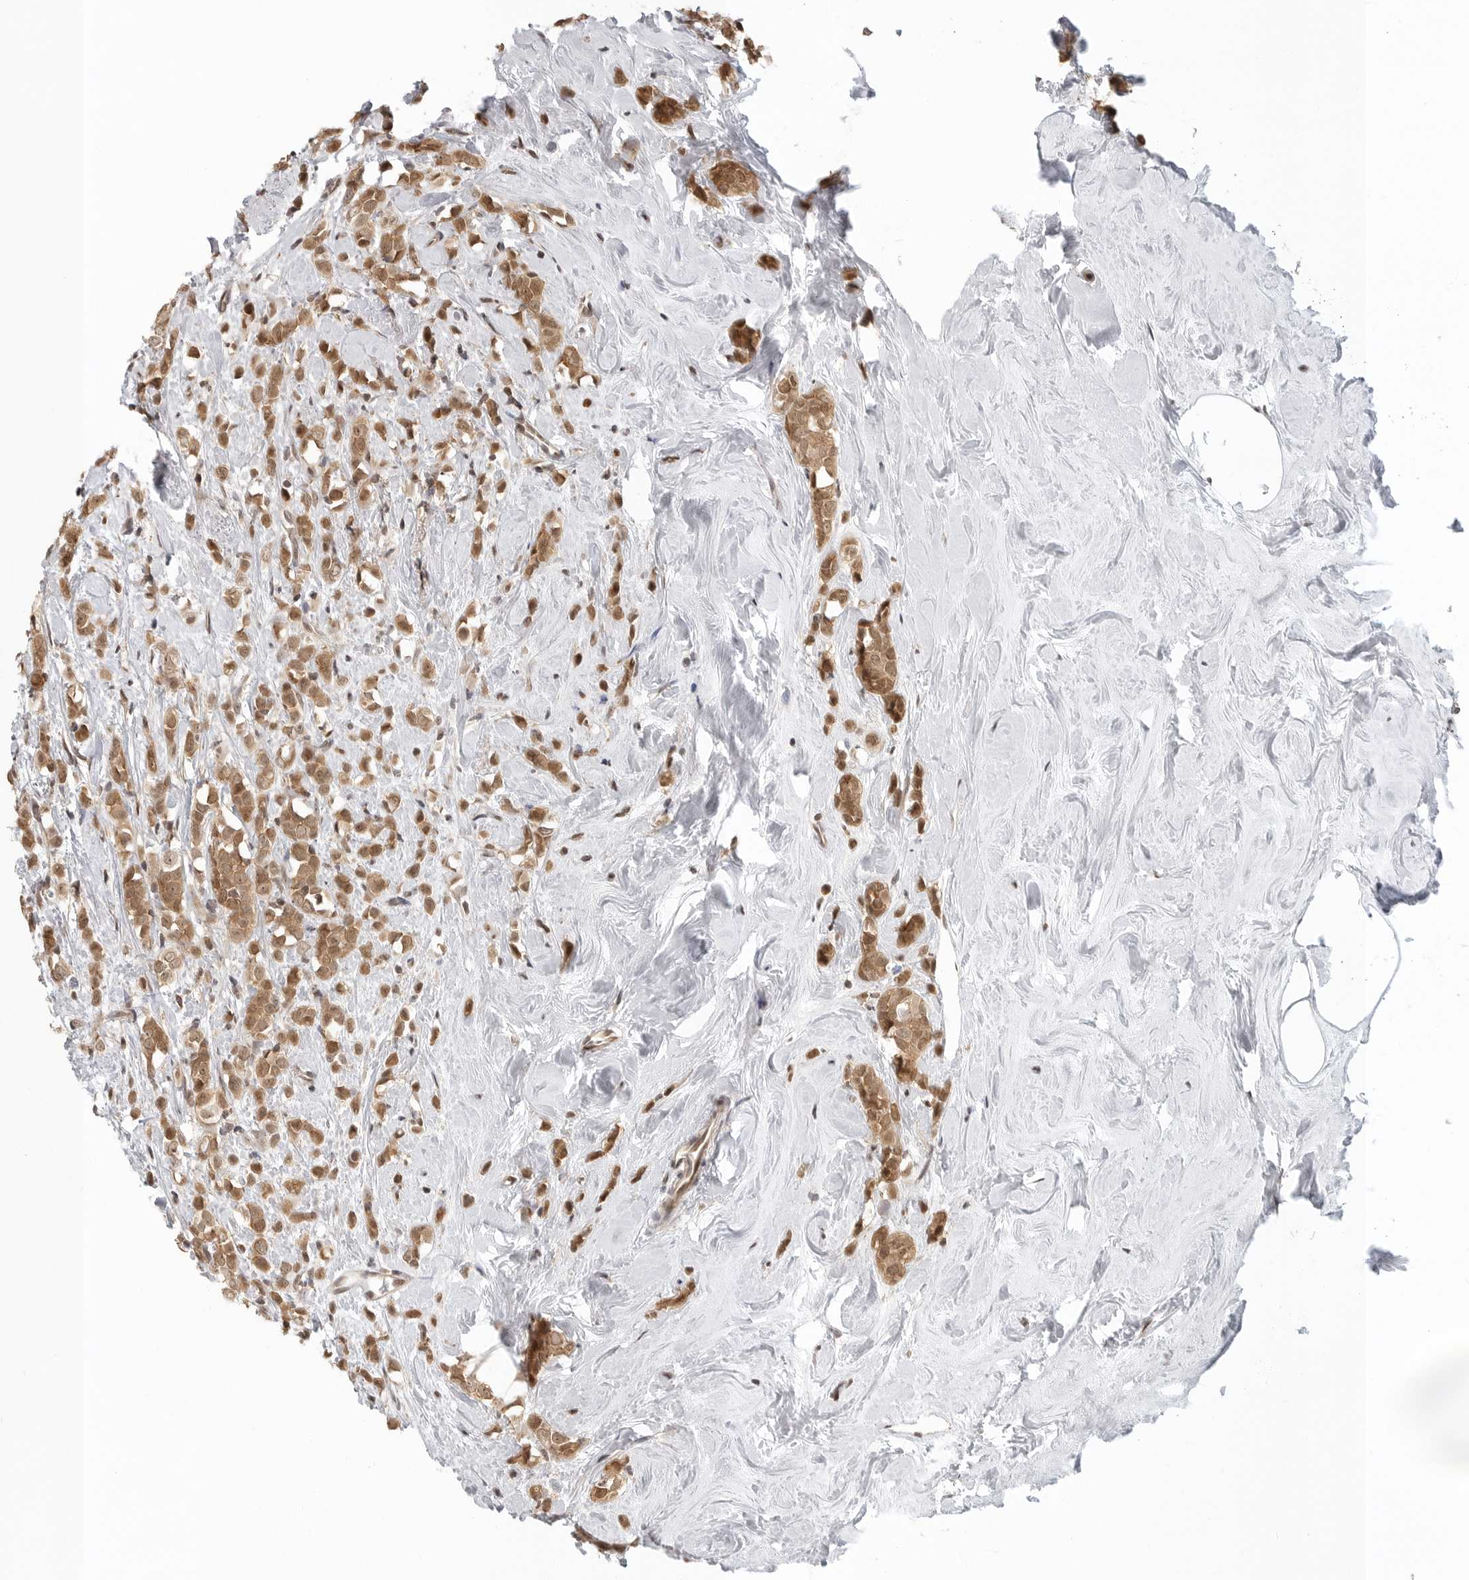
{"staining": {"intensity": "moderate", "quantity": ">75%", "location": "cytoplasmic/membranous,nuclear"}, "tissue": "breast cancer", "cell_type": "Tumor cells", "image_type": "cancer", "snomed": [{"axis": "morphology", "description": "Lobular carcinoma"}, {"axis": "topography", "description": "Breast"}], "caption": "This image displays IHC staining of breast cancer, with medium moderate cytoplasmic/membranous and nuclear positivity in approximately >75% of tumor cells.", "gene": "SZRD1", "patient": {"sex": "female", "age": 47}}